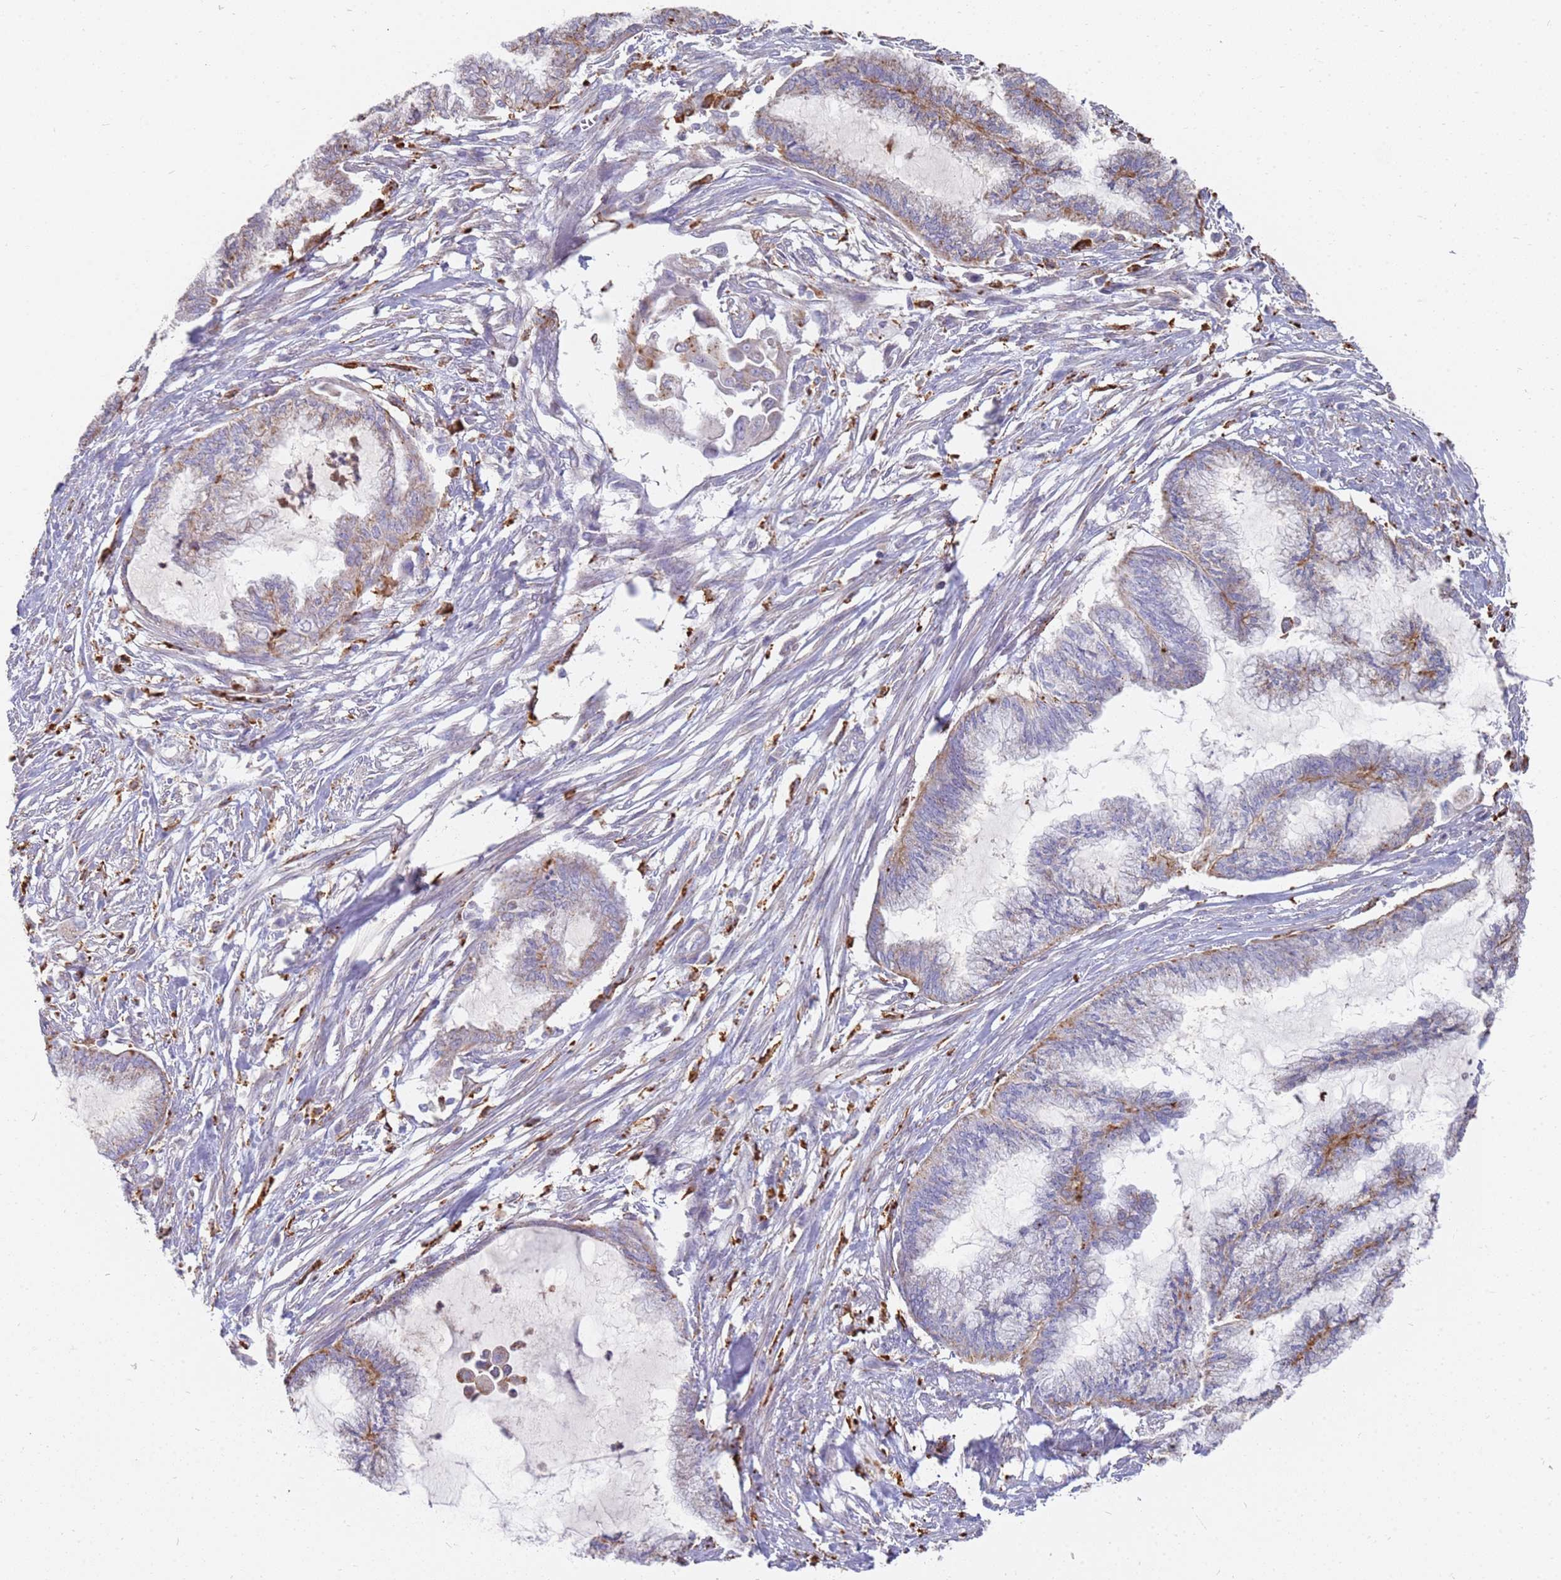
{"staining": {"intensity": "weak", "quantity": "25%-75%", "location": "cytoplasmic/membranous"}, "tissue": "endometrial cancer", "cell_type": "Tumor cells", "image_type": "cancer", "snomed": [{"axis": "morphology", "description": "Adenocarcinoma, NOS"}, {"axis": "topography", "description": "Endometrium"}], "caption": "About 25%-75% of tumor cells in adenocarcinoma (endometrial) demonstrate weak cytoplasmic/membranous protein expression as visualized by brown immunohistochemical staining.", "gene": "TMEM229B", "patient": {"sex": "female", "age": 86}}